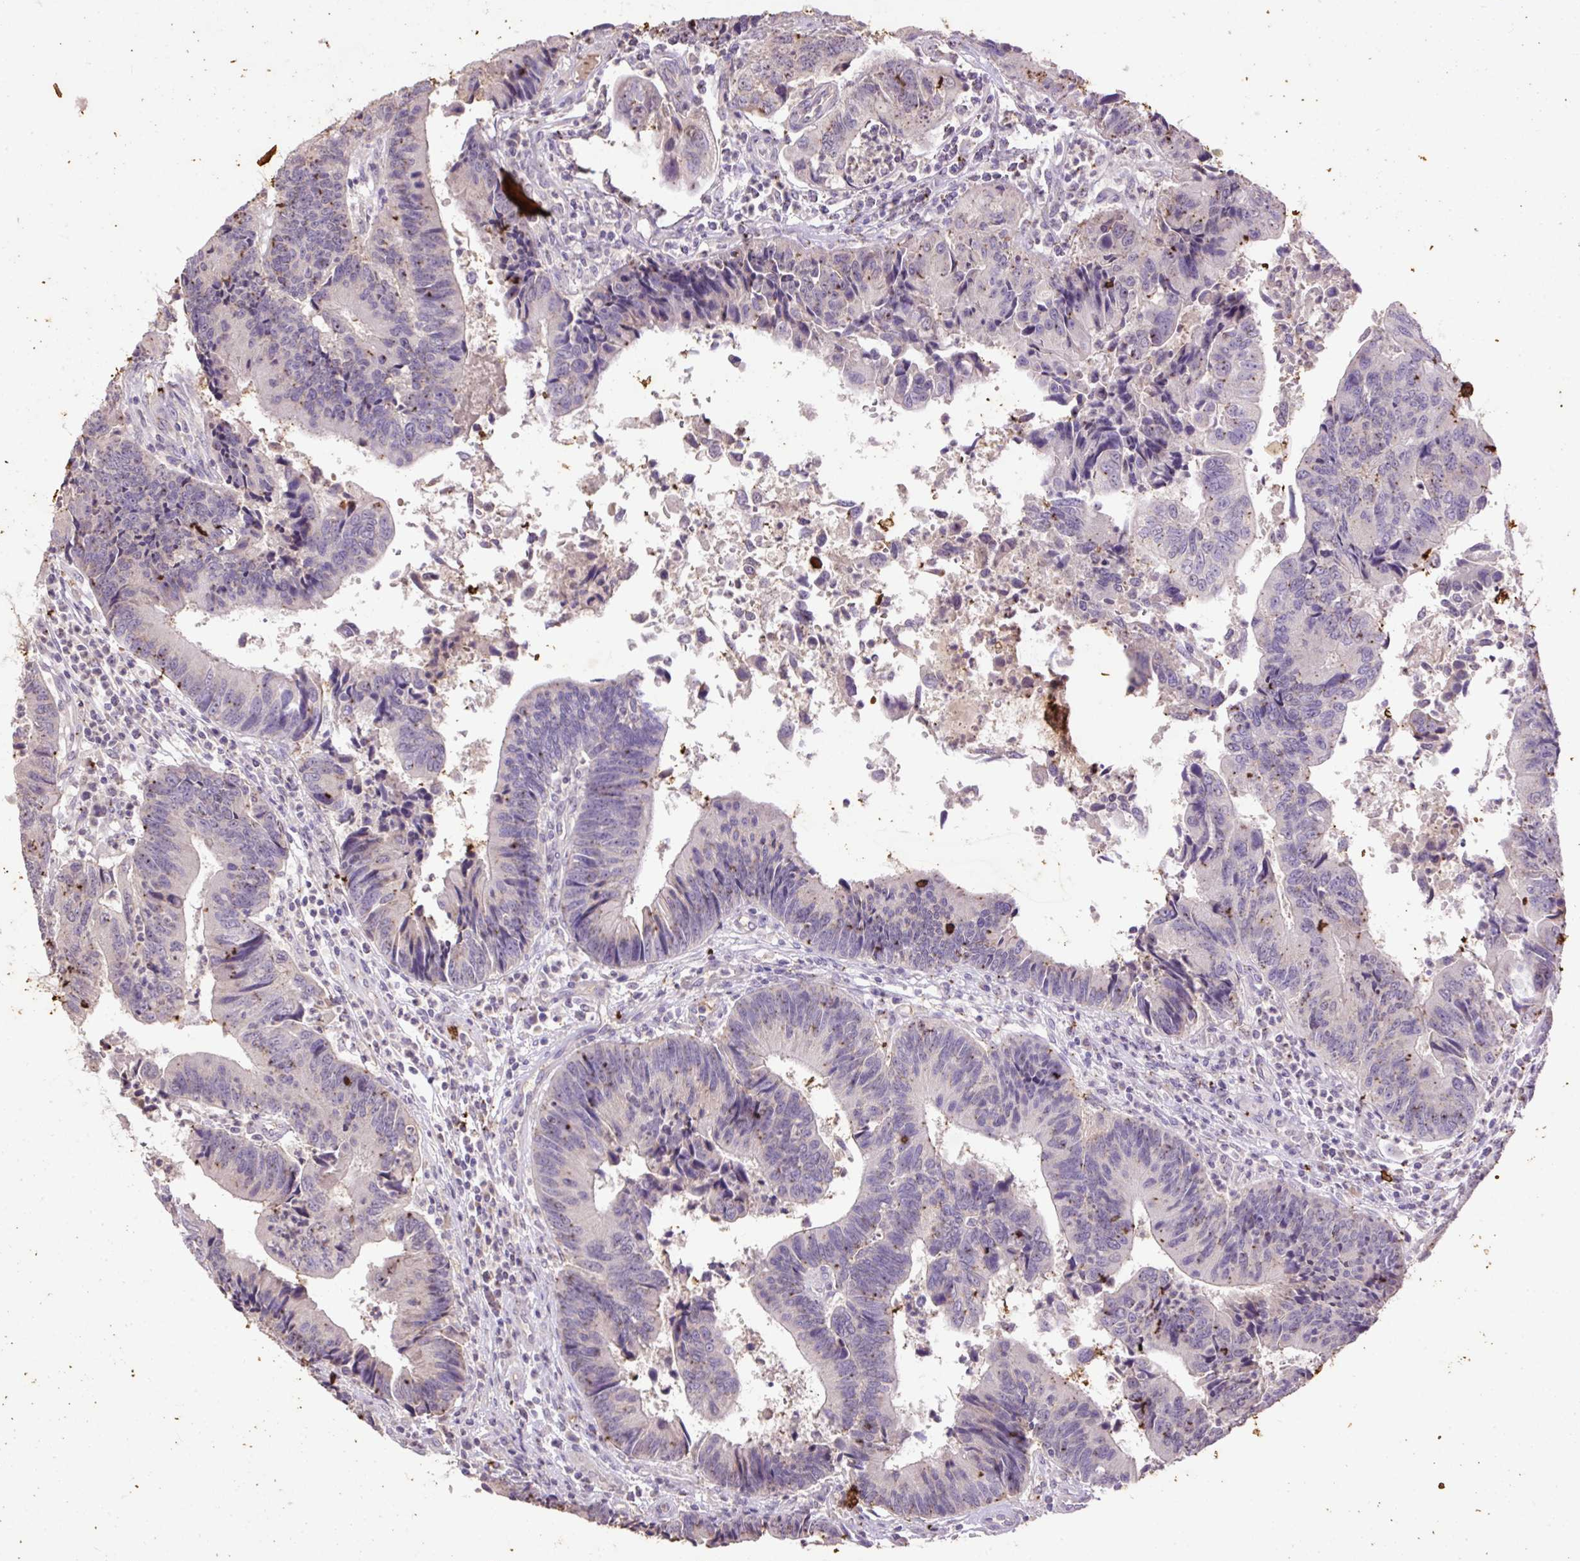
{"staining": {"intensity": "negative", "quantity": "none", "location": "none"}, "tissue": "colorectal cancer", "cell_type": "Tumor cells", "image_type": "cancer", "snomed": [{"axis": "morphology", "description": "Adenocarcinoma, NOS"}, {"axis": "topography", "description": "Colon"}], "caption": "This photomicrograph is of colorectal adenocarcinoma stained with immunohistochemistry to label a protein in brown with the nuclei are counter-stained blue. There is no expression in tumor cells.", "gene": "LRTM2", "patient": {"sex": "female", "age": 67}}